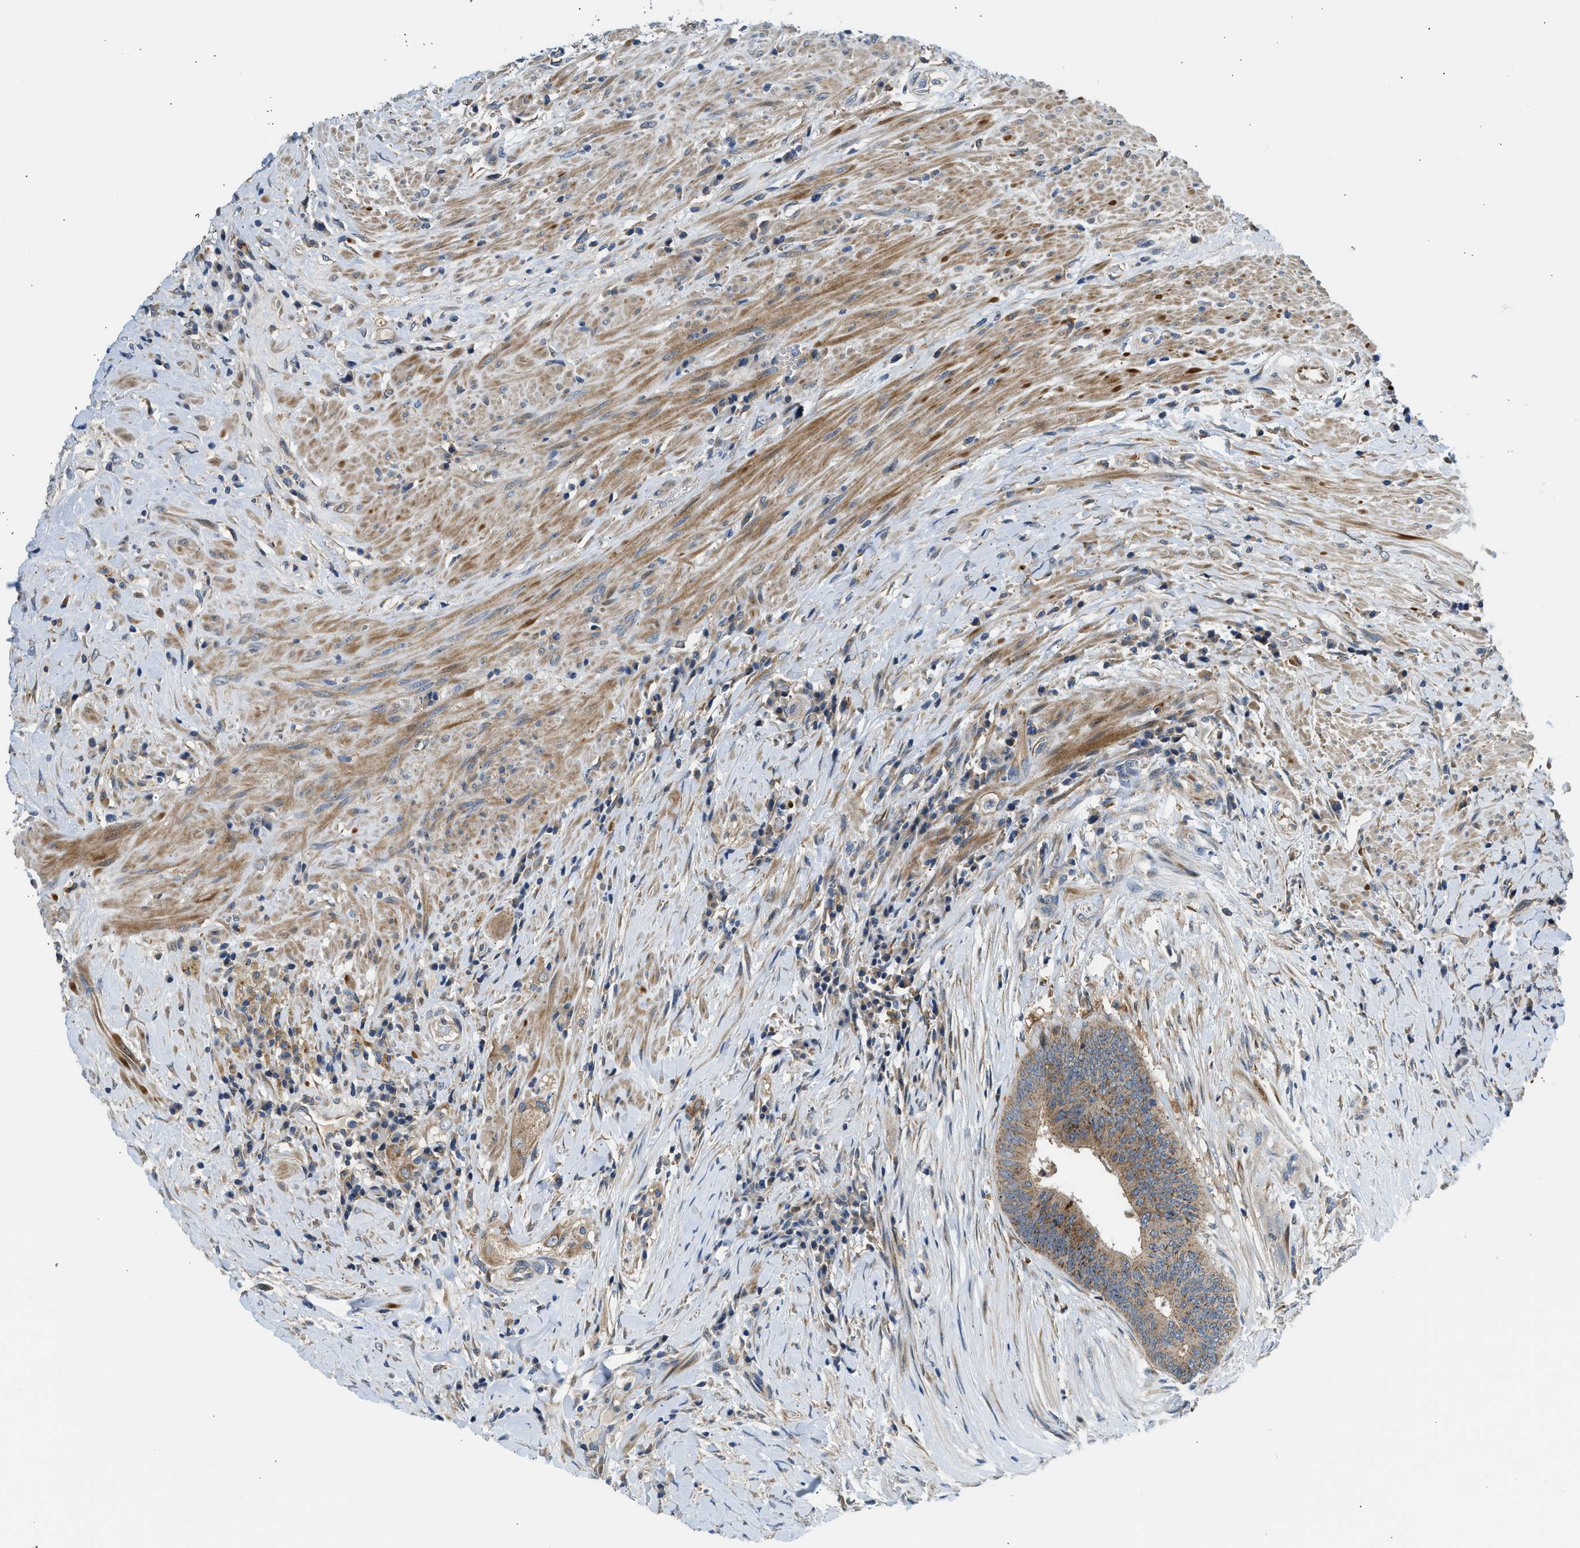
{"staining": {"intensity": "moderate", "quantity": ">75%", "location": "cytoplasmic/membranous"}, "tissue": "colorectal cancer", "cell_type": "Tumor cells", "image_type": "cancer", "snomed": [{"axis": "morphology", "description": "Adenocarcinoma, NOS"}, {"axis": "topography", "description": "Rectum"}], "caption": "Immunohistochemical staining of colorectal cancer (adenocarcinoma) displays medium levels of moderate cytoplasmic/membranous protein positivity in about >75% of tumor cells.", "gene": "LPIN2", "patient": {"sex": "male", "age": 72}}